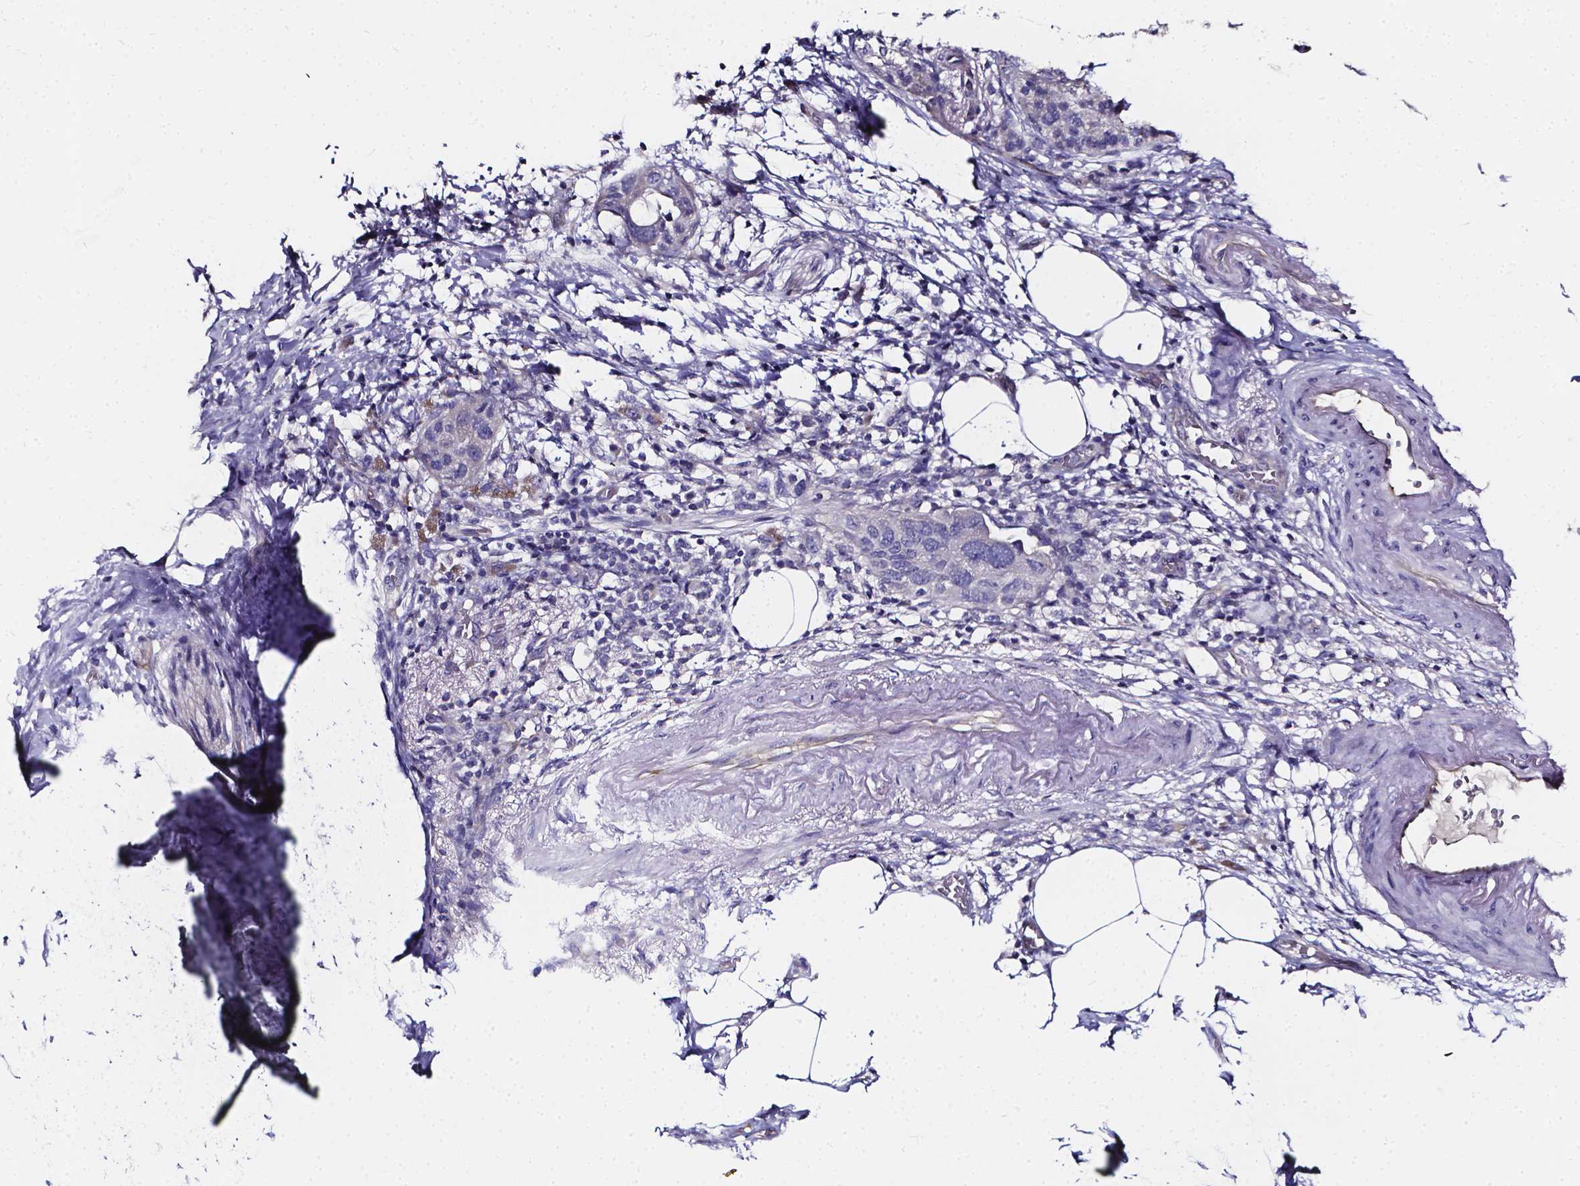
{"staining": {"intensity": "negative", "quantity": "none", "location": "none"}, "tissue": "pancreatic cancer", "cell_type": "Tumor cells", "image_type": "cancer", "snomed": [{"axis": "morphology", "description": "Adenocarcinoma, NOS"}, {"axis": "topography", "description": "Pancreas"}], "caption": "A photomicrograph of human adenocarcinoma (pancreatic) is negative for staining in tumor cells.", "gene": "CACNG8", "patient": {"sex": "female", "age": 72}}